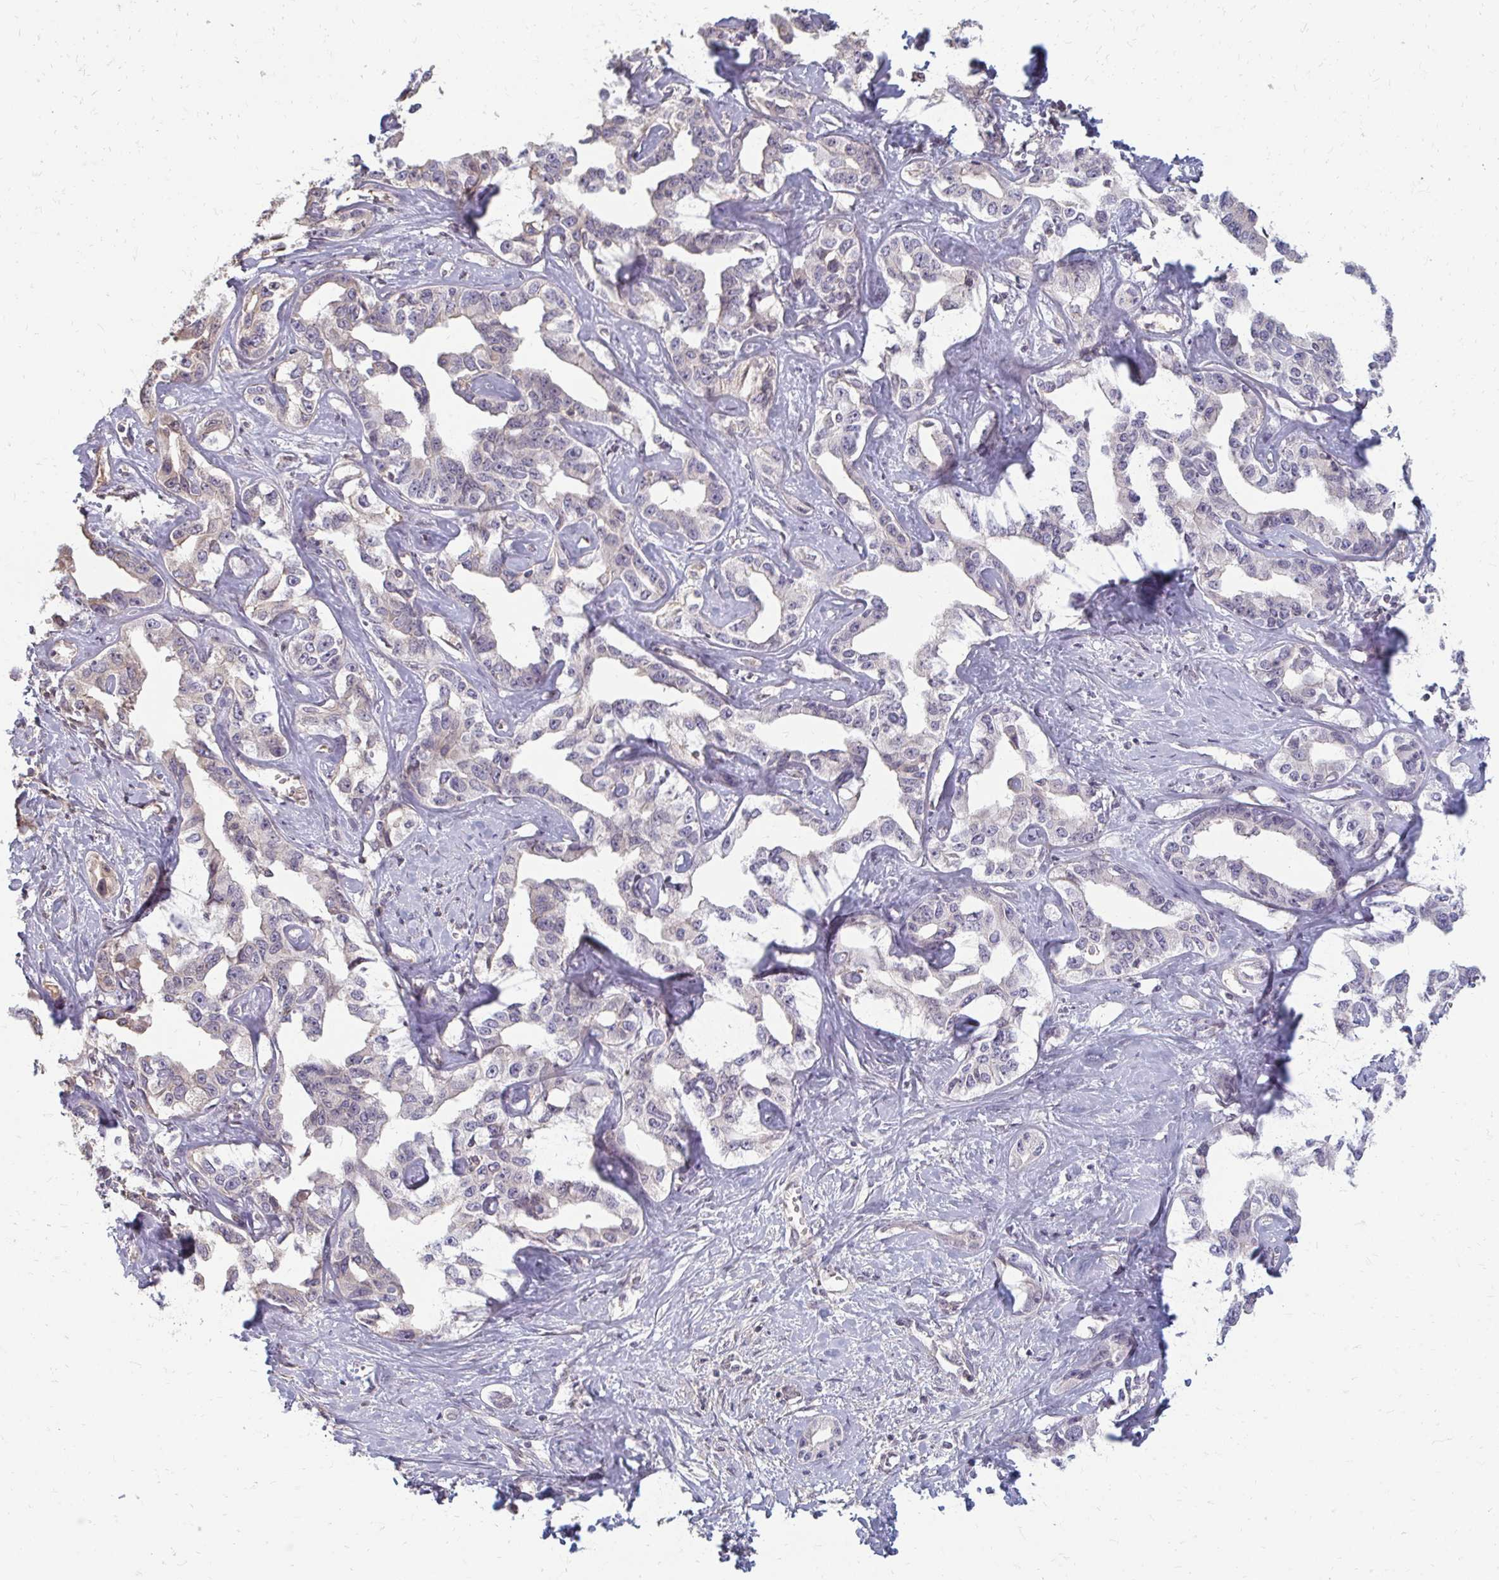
{"staining": {"intensity": "negative", "quantity": "none", "location": "none"}, "tissue": "liver cancer", "cell_type": "Tumor cells", "image_type": "cancer", "snomed": [{"axis": "morphology", "description": "Cholangiocarcinoma"}, {"axis": "topography", "description": "Liver"}], "caption": "Immunohistochemical staining of human liver cancer (cholangiocarcinoma) shows no significant staining in tumor cells.", "gene": "GPC5", "patient": {"sex": "male", "age": 59}}